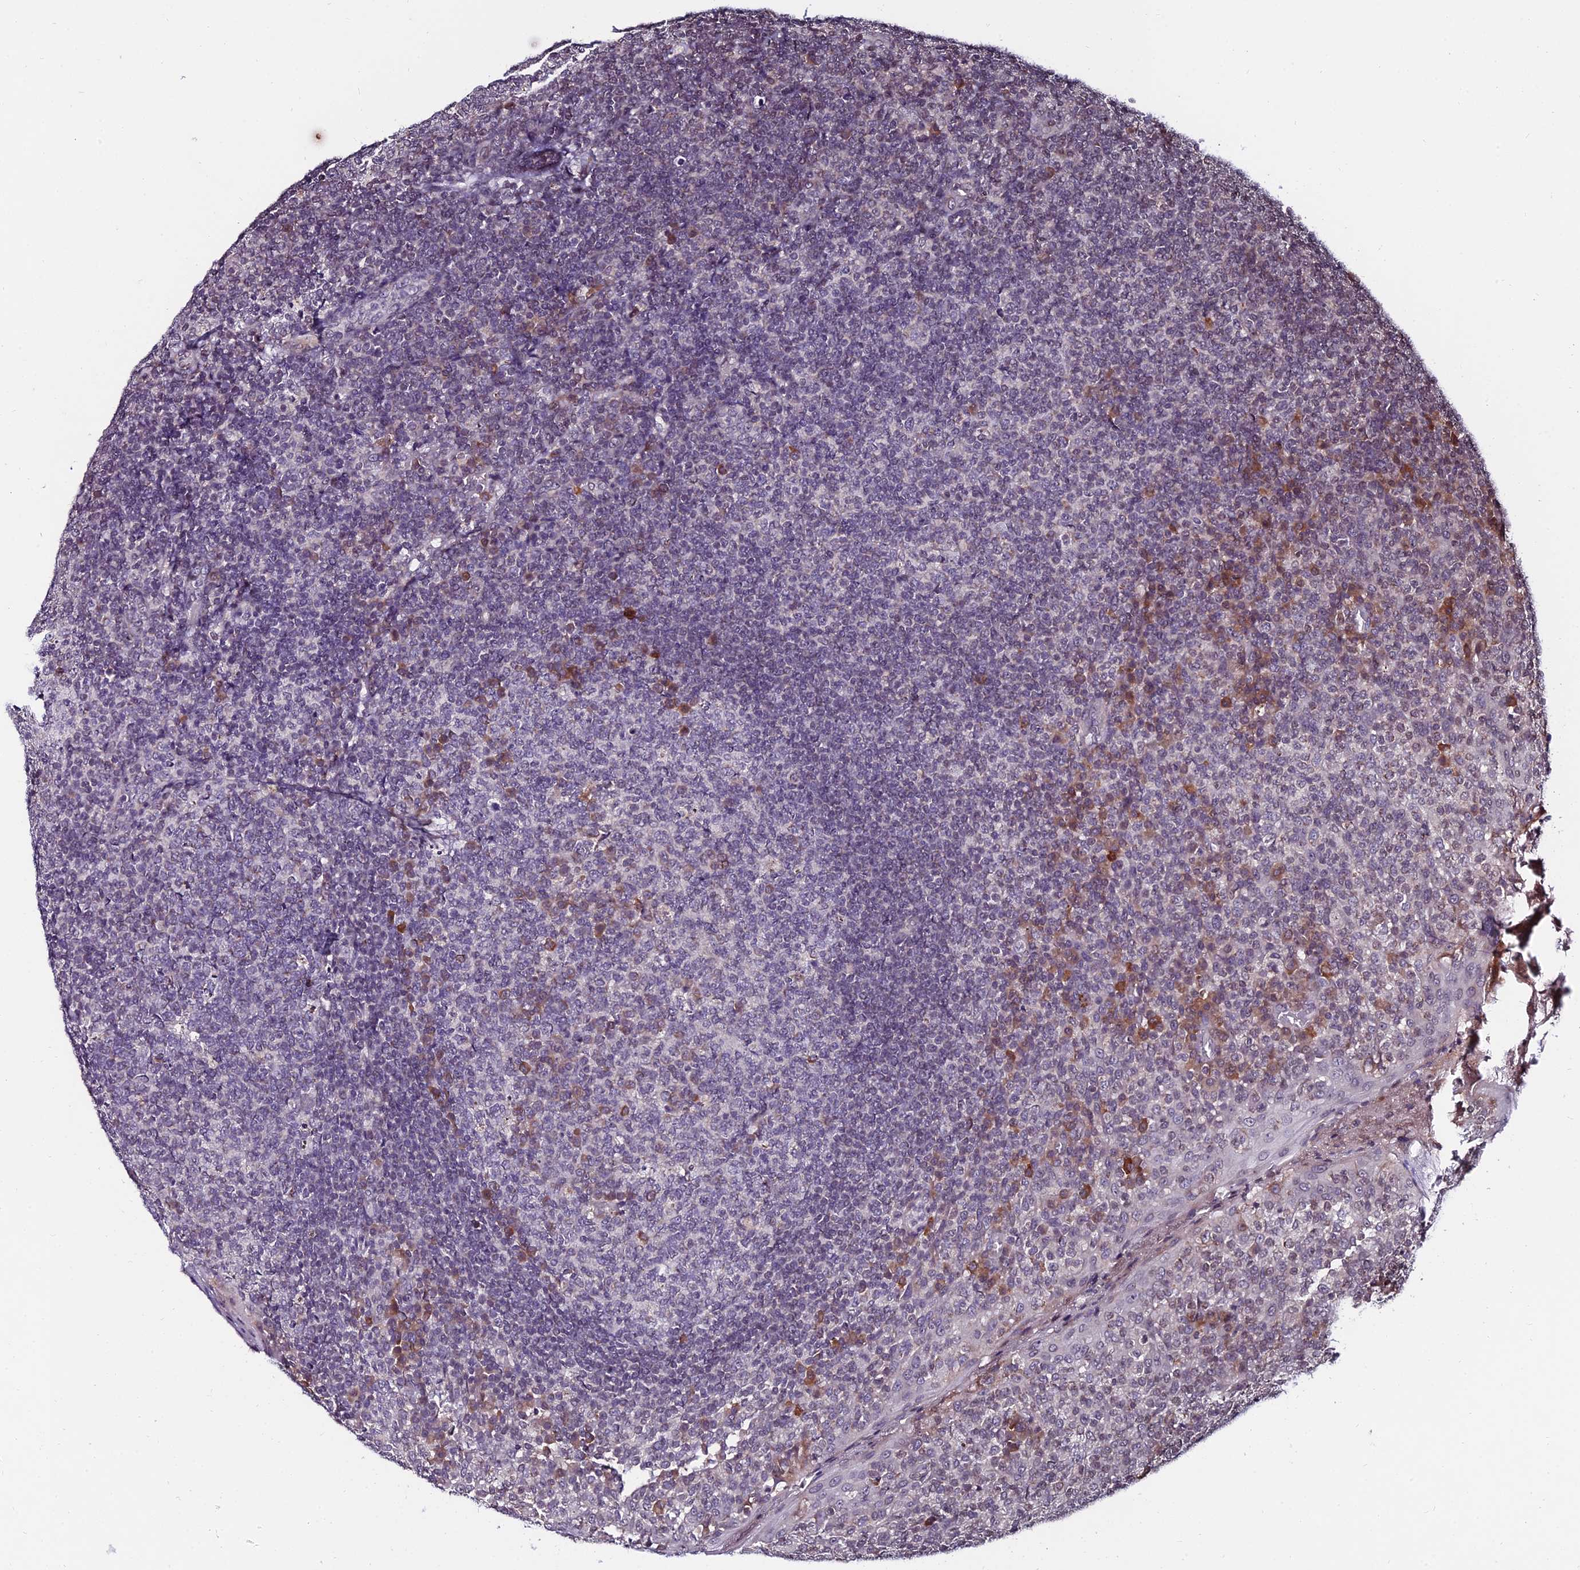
{"staining": {"intensity": "moderate", "quantity": "<25%", "location": "cytoplasmic/membranous"}, "tissue": "tonsil", "cell_type": "Germinal center cells", "image_type": "normal", "snomed": [{"axis": "morphology", "description": "Normal tissue, NOS"}, {"axis": "topography", "description": "Tonsil"}], "caption": "Tonsil was stained to show a protein in brown. There is low levels of moderate cytoplasmic/membranous staining in about <25% of germinal center cells. Using DAB (brown) and hematoxylin (blue) stains, captured at high magnification using brightfield microscopy.", "gene": "CDNF", "patient": {"sex": "female", "age": 19}}